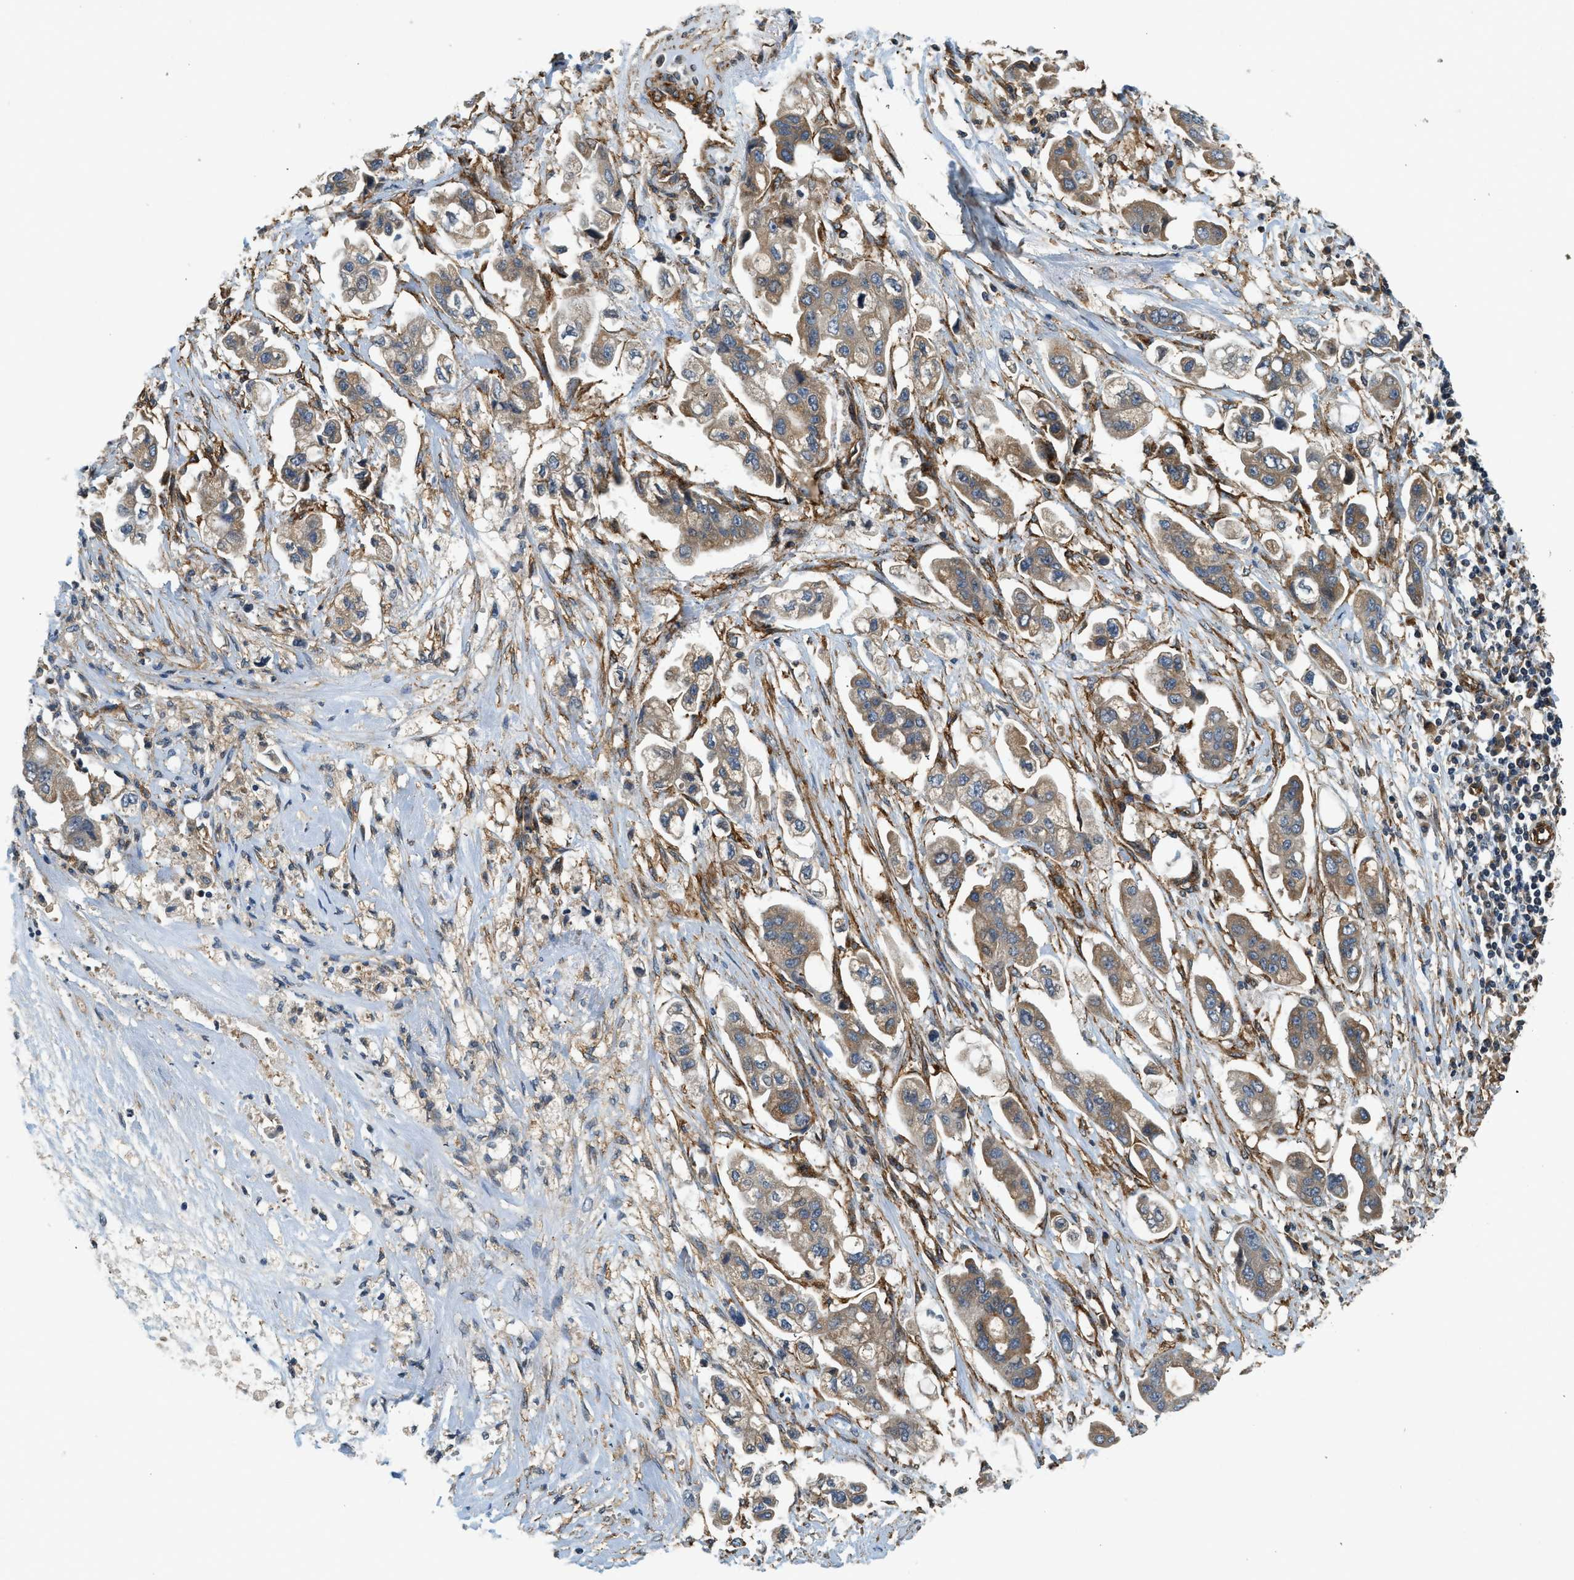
{"staining": {"intensity": "weak", "quantity": ">75%", "location": "cytoplasmic/membranous"}, "tissue": "stomach cancer", "cell_type": "Tumor cells", "image_type": "cancer", "snomed": [{"axis": "morphology", "description": "Adenocarcinoma, NOS"}, {"axis": "topography", "description": "Stomach"}], "caption": "Tumor cells exhibit low levels of weak cytoplasmic/membranous expression in about >75% of cells in stomach cancer.", "gene": "HIP1", "patient": {"sex": "male", "age": 62}}